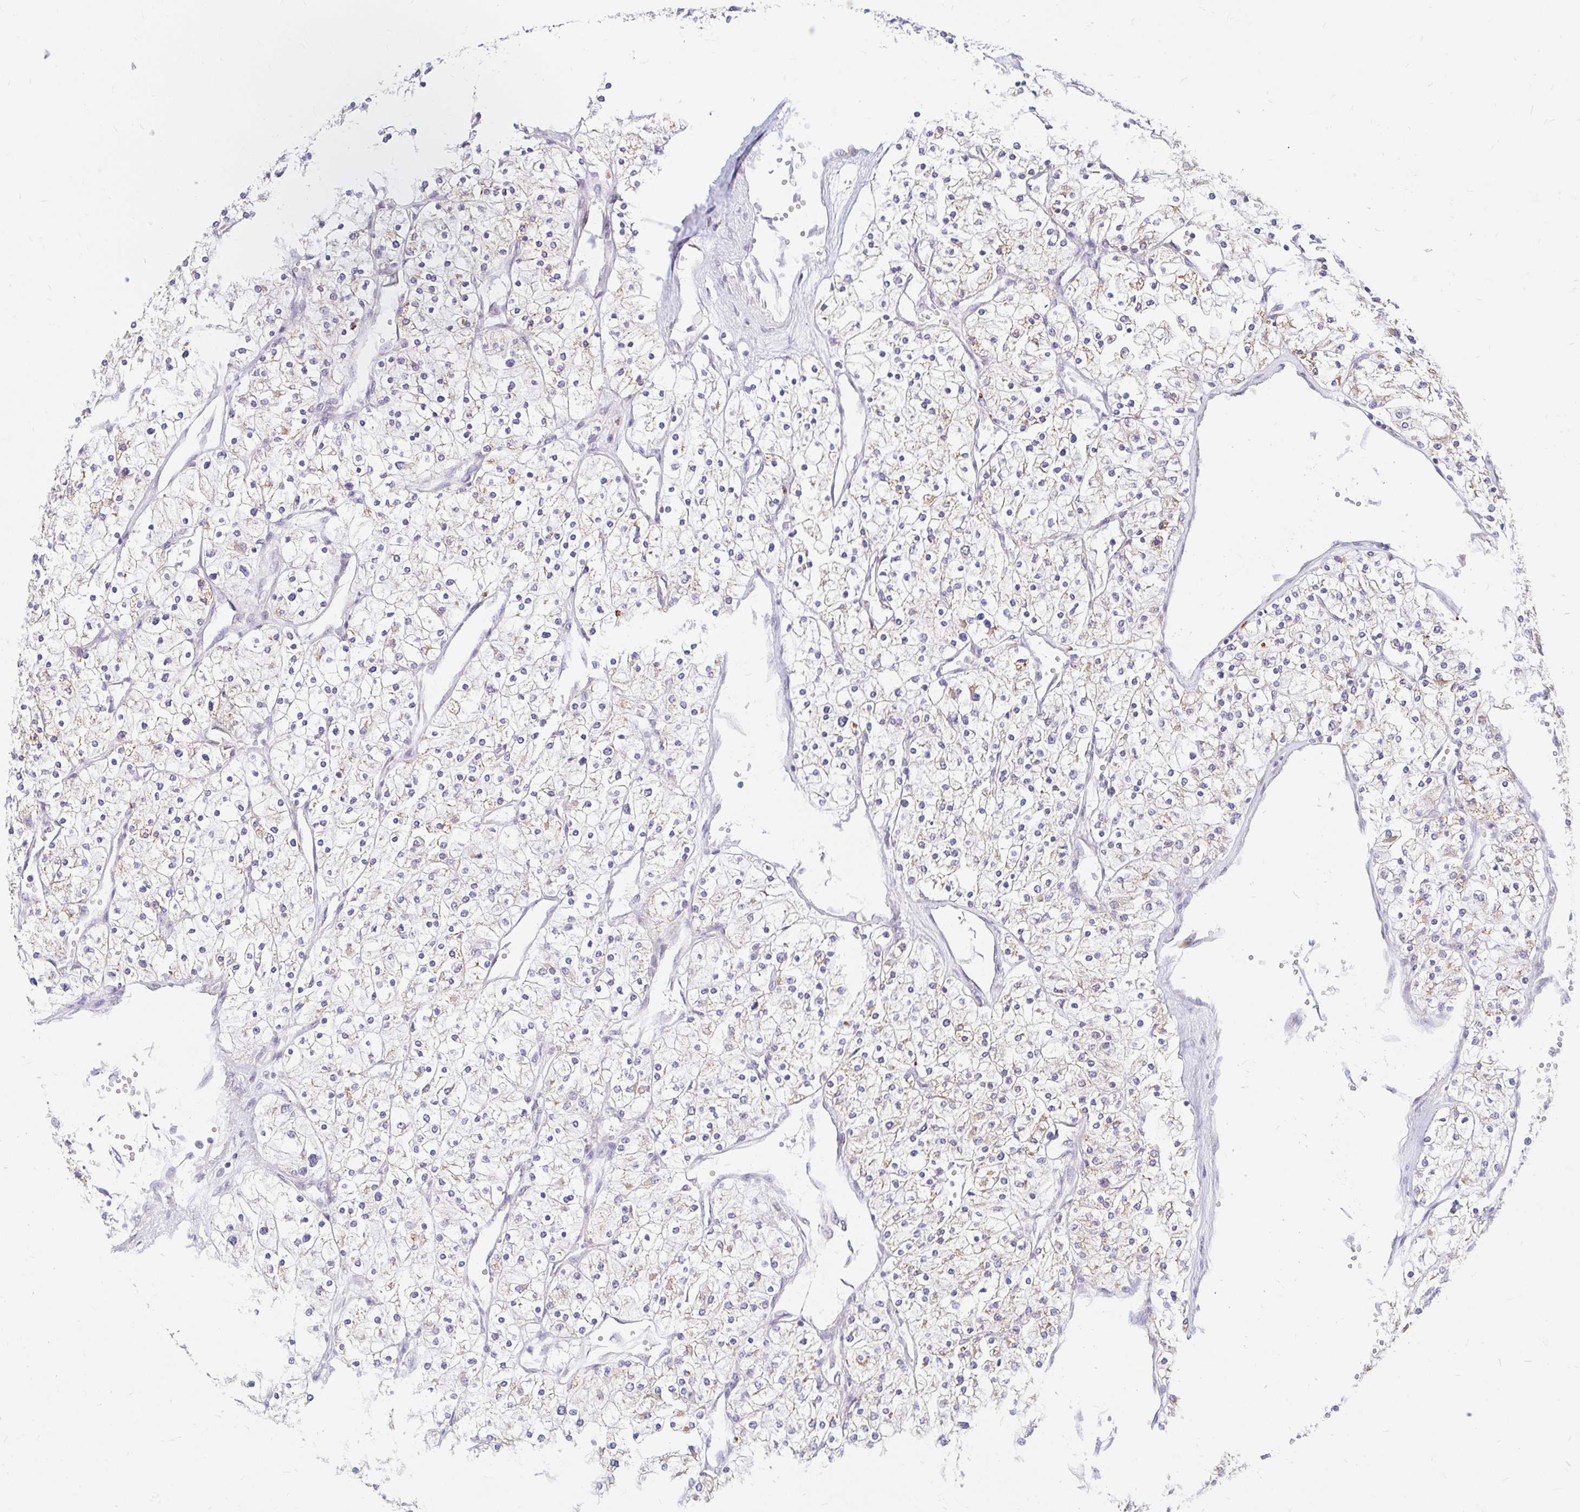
{"staining": {"intensity": "weak", "quantity": "<25%", "location": "cytoplasmic/membranous"}, "tissue": "renal cancer", "cell_type": "Tumor cells", "image_type": "cancer", "snomed": [{"axis": "morphology", "description": "Adenocarcinoma, NOS"}, {"axis": "topography", "description": "Kidney"}], "caption": "High magnification brightfield microscopy of renal cancer stained with DAB (brown) and counterstained with hematoxylin (blue): tumor cells show no significant positivity. (DAB immunohistochemistry (IHC) with hematoxylin counter stain).", "gene": "TIMM50", "patient": {"sex": "male", "age": 80}}